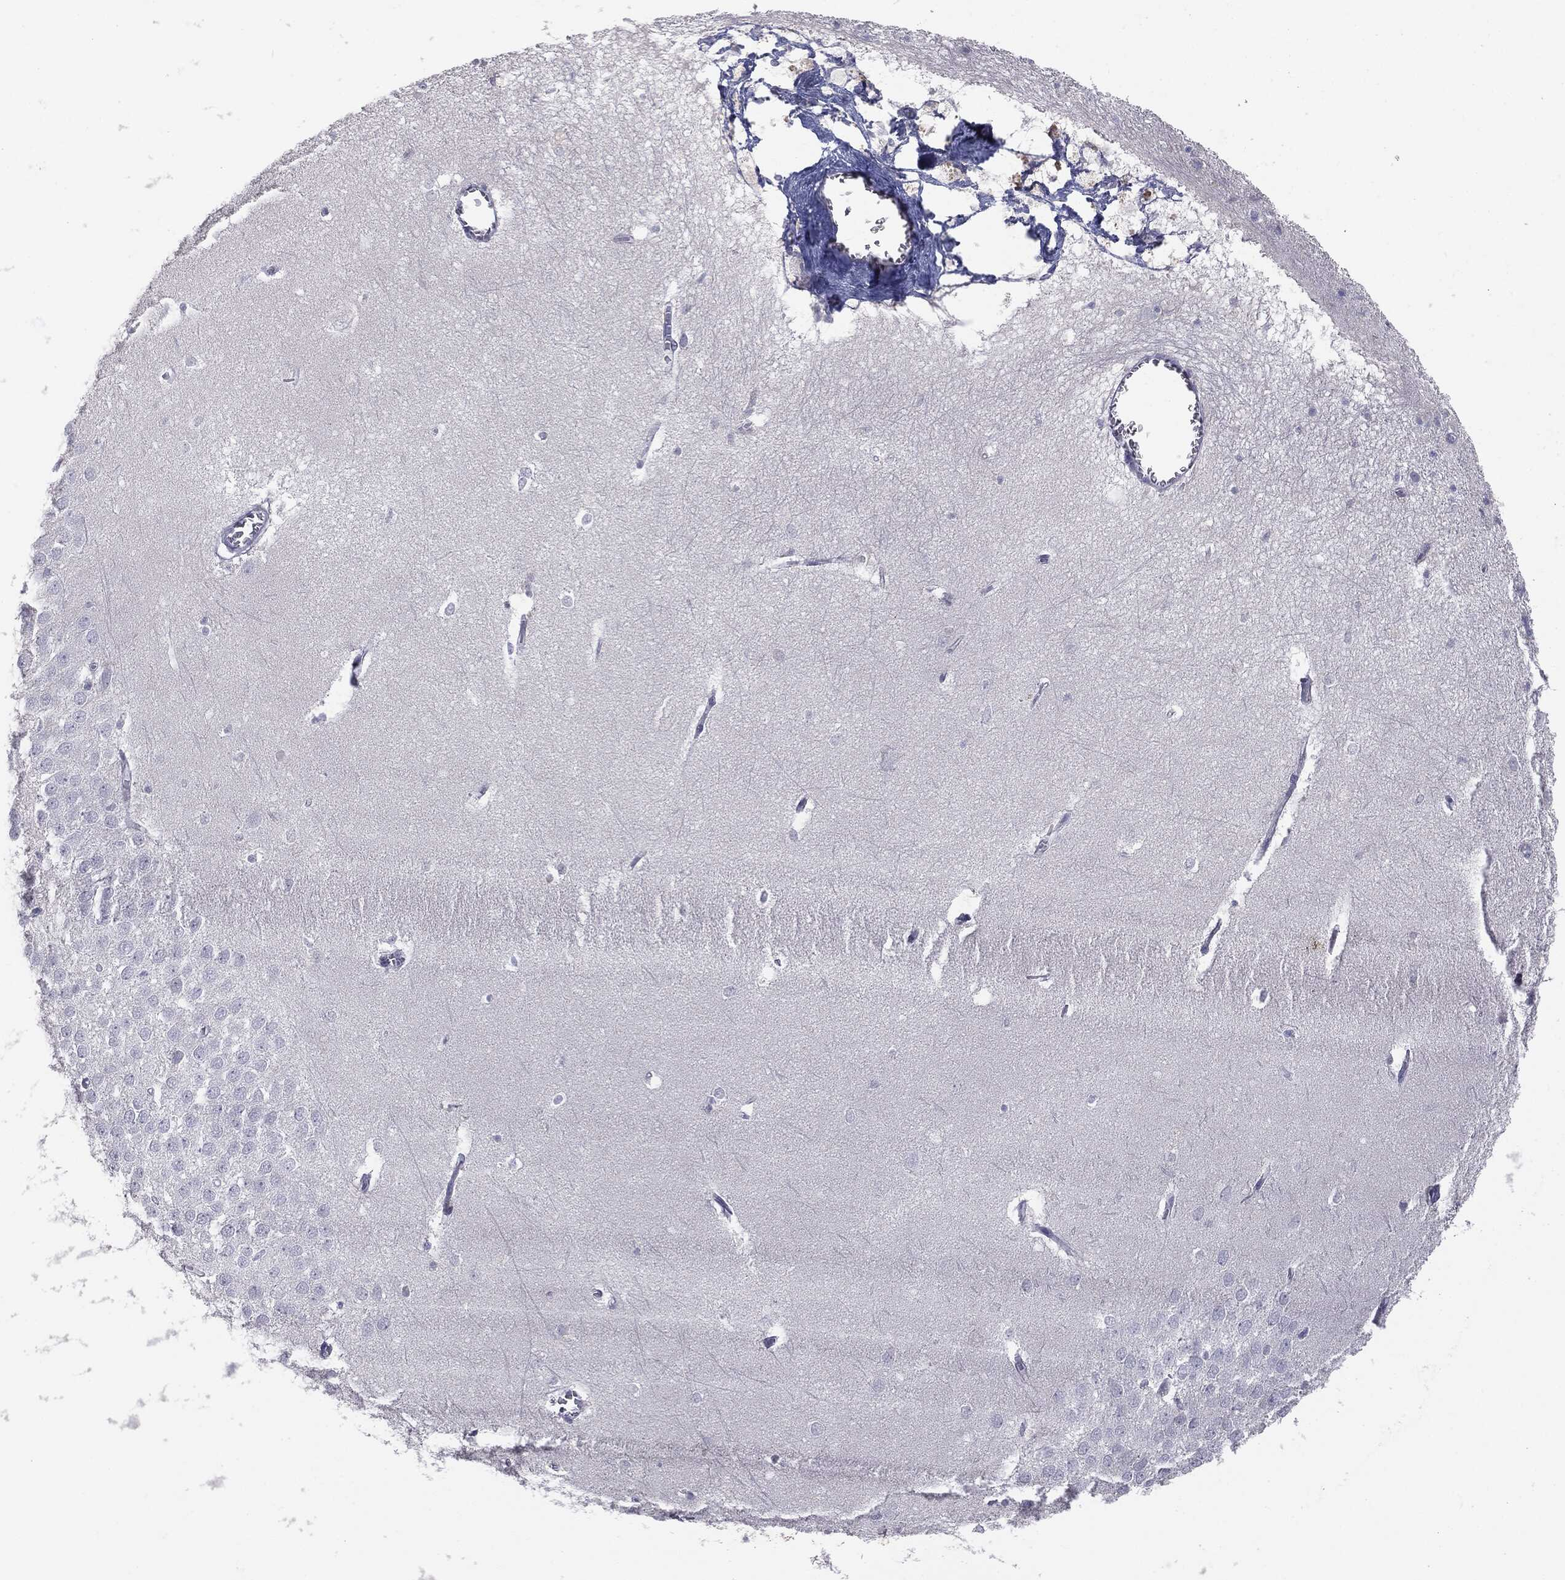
{"staining": {"intensity": "negative", "quantity": "none", "location": "none"}, "tissue": "hippocampus", "cell_type": "Glial cells", "image_type": "normal", "snomed": [{"axis": "morphology", "description": "Normal tissue, NOS"}, {"axis": "topography", "description": "Hippocampus"}], "caption": "An immunohistochemistry micrograph of benign hippocampus is shown. There is no staining in glial cells of hippocampus.", "gene": "MUC1", "patient": {"sex": "female", "age": 64}}